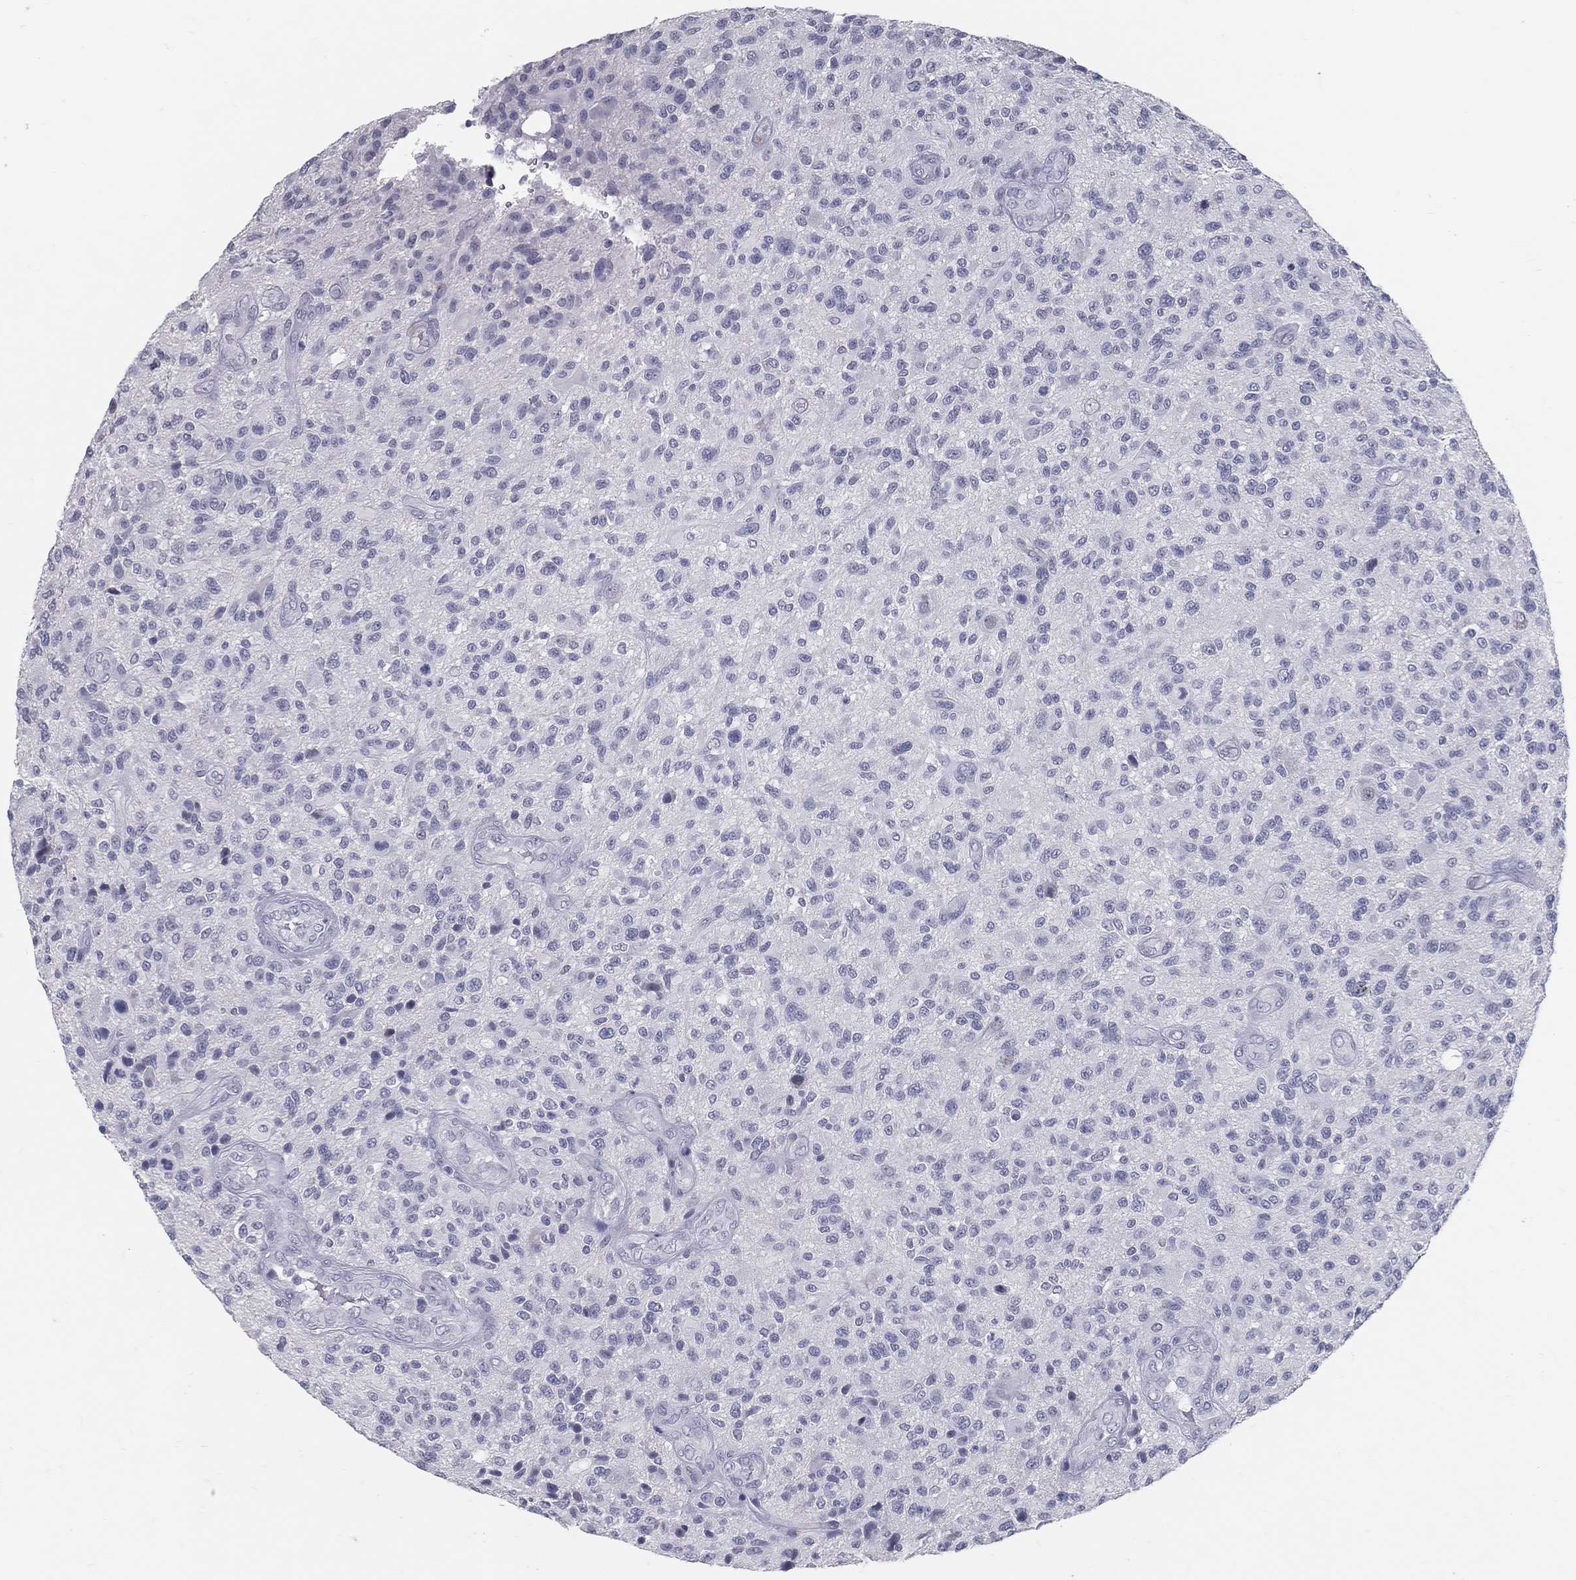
{"staining": {"intensity": "negative", "quantity": "none", "location": "none"}, "tissue": "glioma", "cell_type": "Tumor cells", "image_type": "cancer", "snomed": [{"axis": "morphology", "description": "Glioma, malignant, High grade"}, {"axis": "topography", "description": "Brain"}], "caption": "There is no significant staining in tumor cells of malignant high-grade glioma.", "gene": "ACE2", "patient": {"sex": "male", "age": 47}}